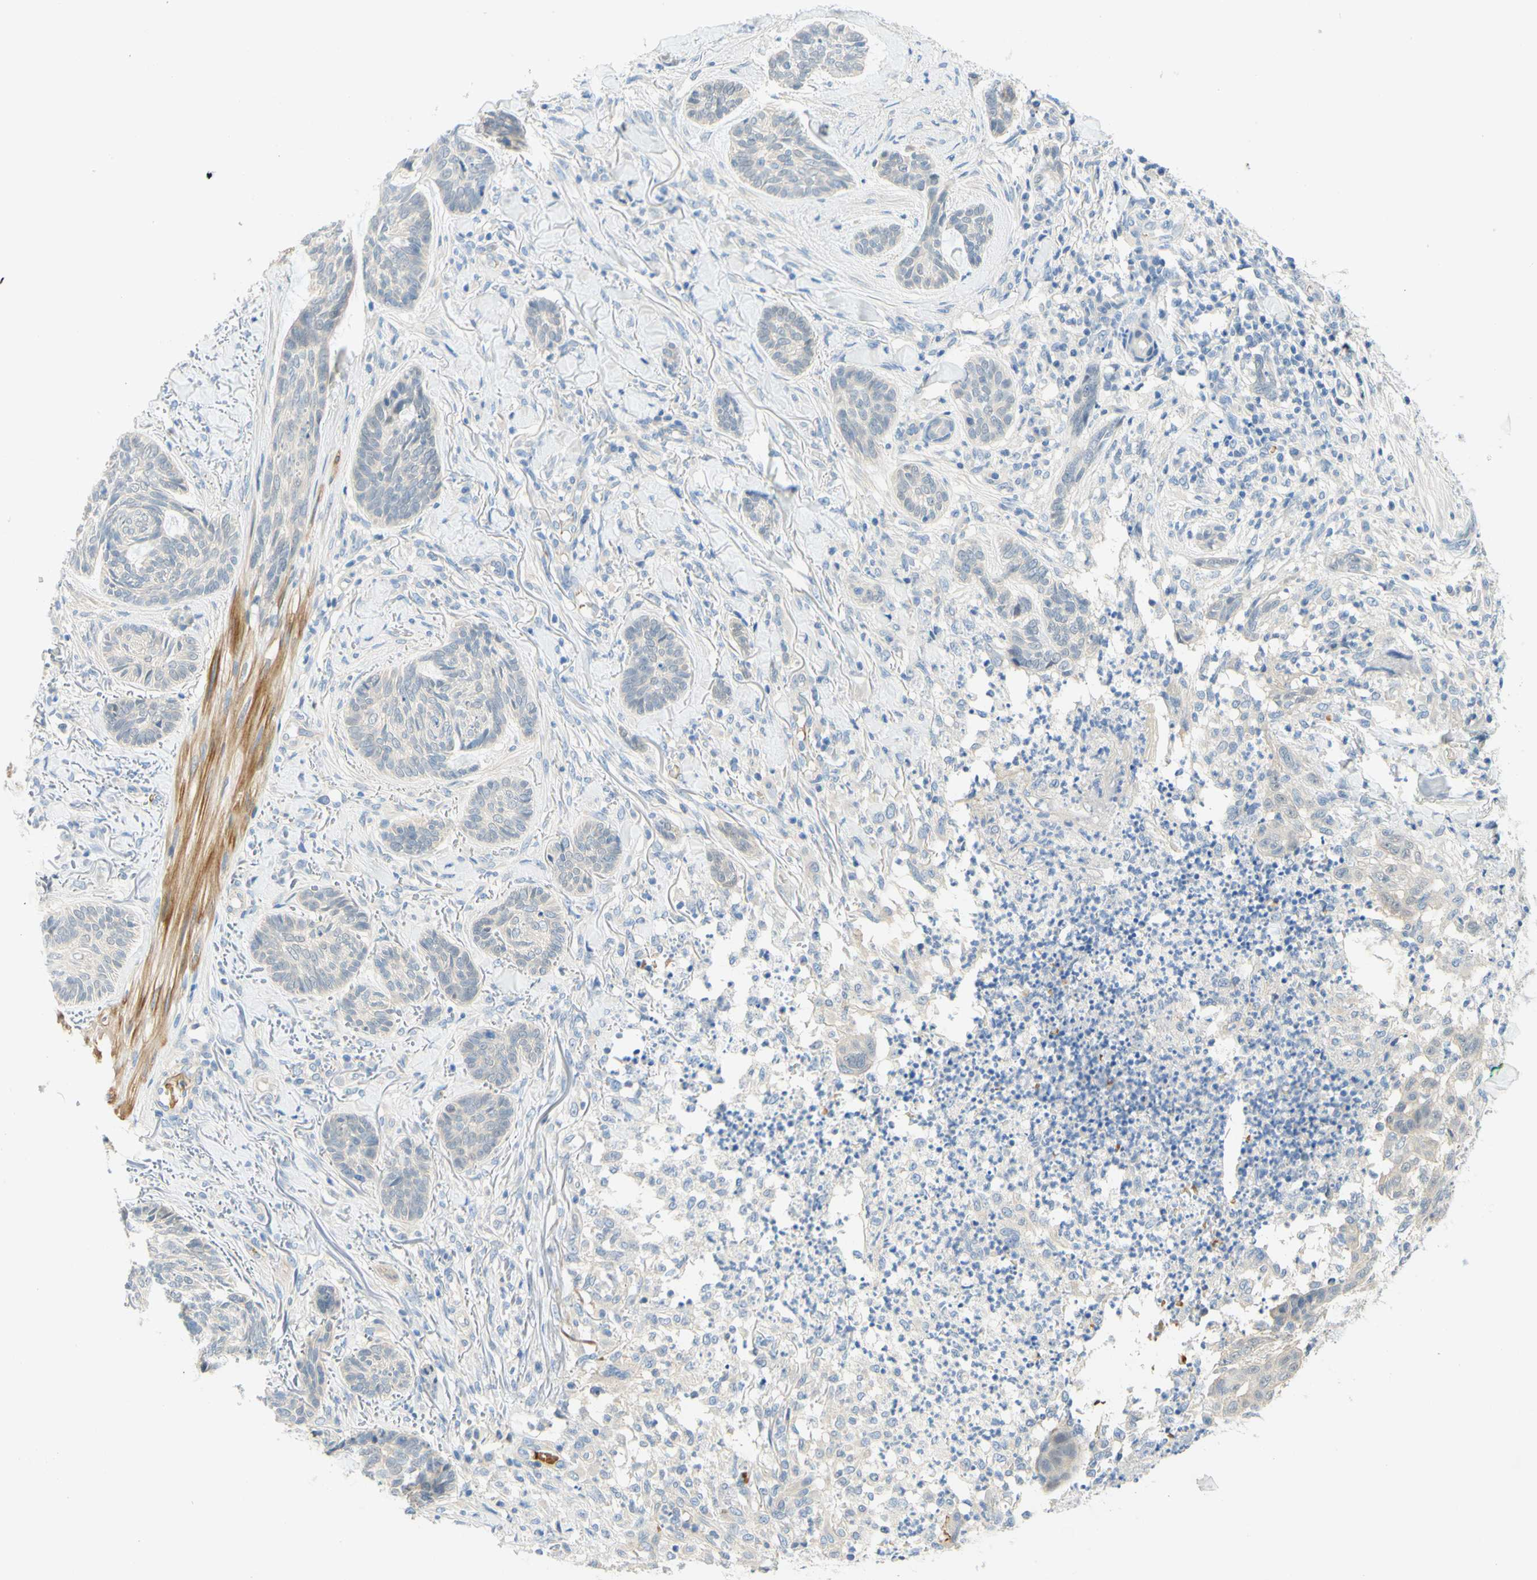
{"staining": {"intensity": "weak", "quantity": "<25%", "location": "cytoplasmic/membranous"}, "tissue": "skin cancer", "cell_type": "Tumor cells", "image_type": "cancer", "snomed": [{"axis": "morphology", "description": "Basal cell carcinoma"}, {"axis": "topography", "description": "Skin"}], "caption": "Immunohistochemistry of human skin cancer reveals no staining in tumor cells. (Stains: DAB immunohistochemistry (IHC) with hematoxylin counter stain, Microscopy: brightfield microscopy at high magnification).", "gene": "ENTREP2", "patient": {"sex": "male", "age": 43}}